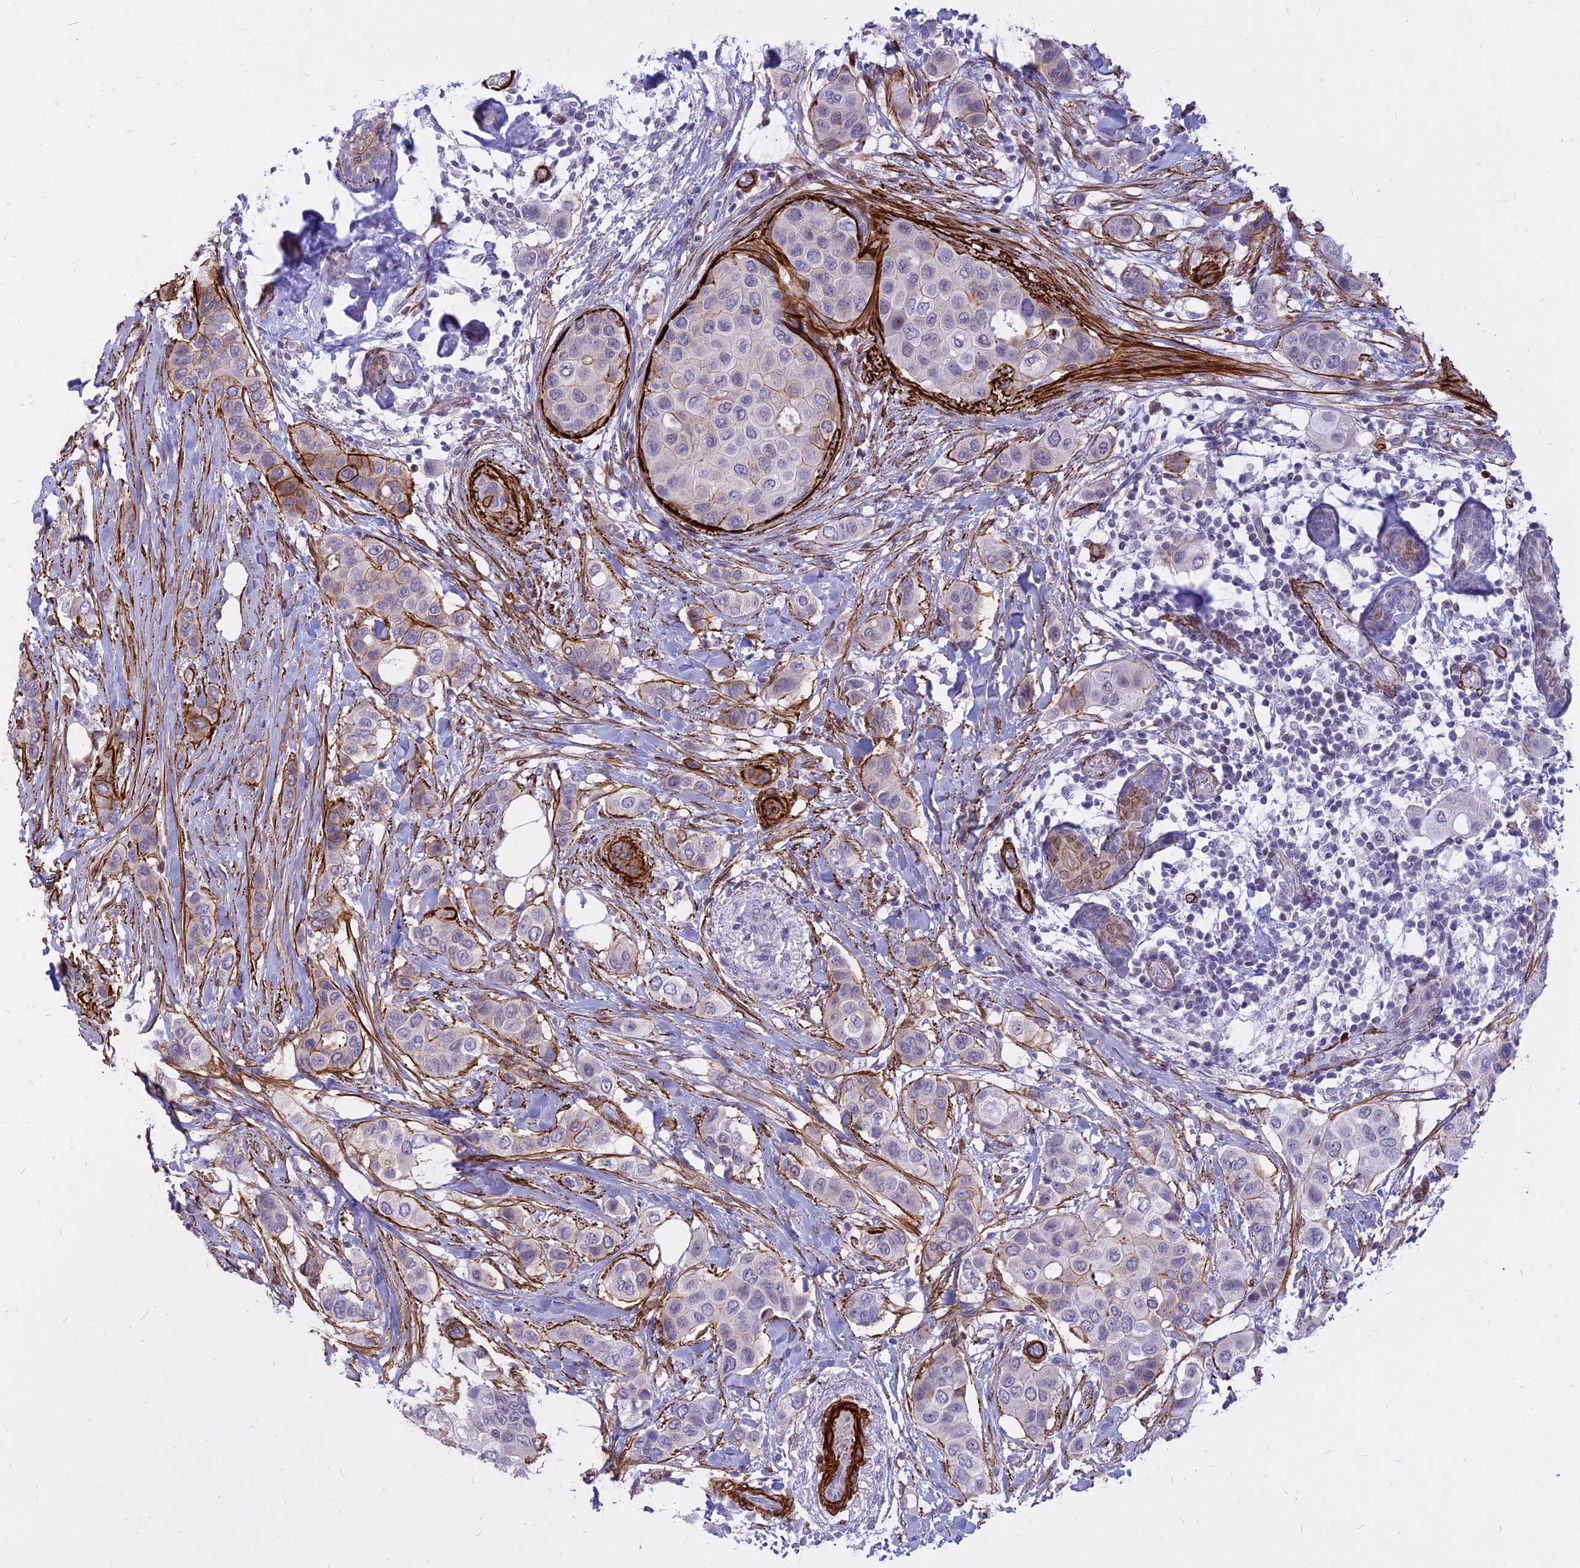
{"staining": {"intensity": "moderate", "quantity": "<25%", "location": "cytoplasmic/membranous"}, "tissue": "breast cancer", "cell_type": "Tumor cells", "image_type": "cancer", "snomed": [{"axis": "morphology", "description": "Lobular carcinoma"}, {"axis": "topography", "description": "Breast"}], "caption": "Moderate cytoplasmic/membranous expression for a protein is identified in approximately <25% of tumor cells of lobular carcinoma (breast) using immunohistochemistry (IHC).", "gene": "CENPV", "patient": {"sex": "female", "age": 51}}